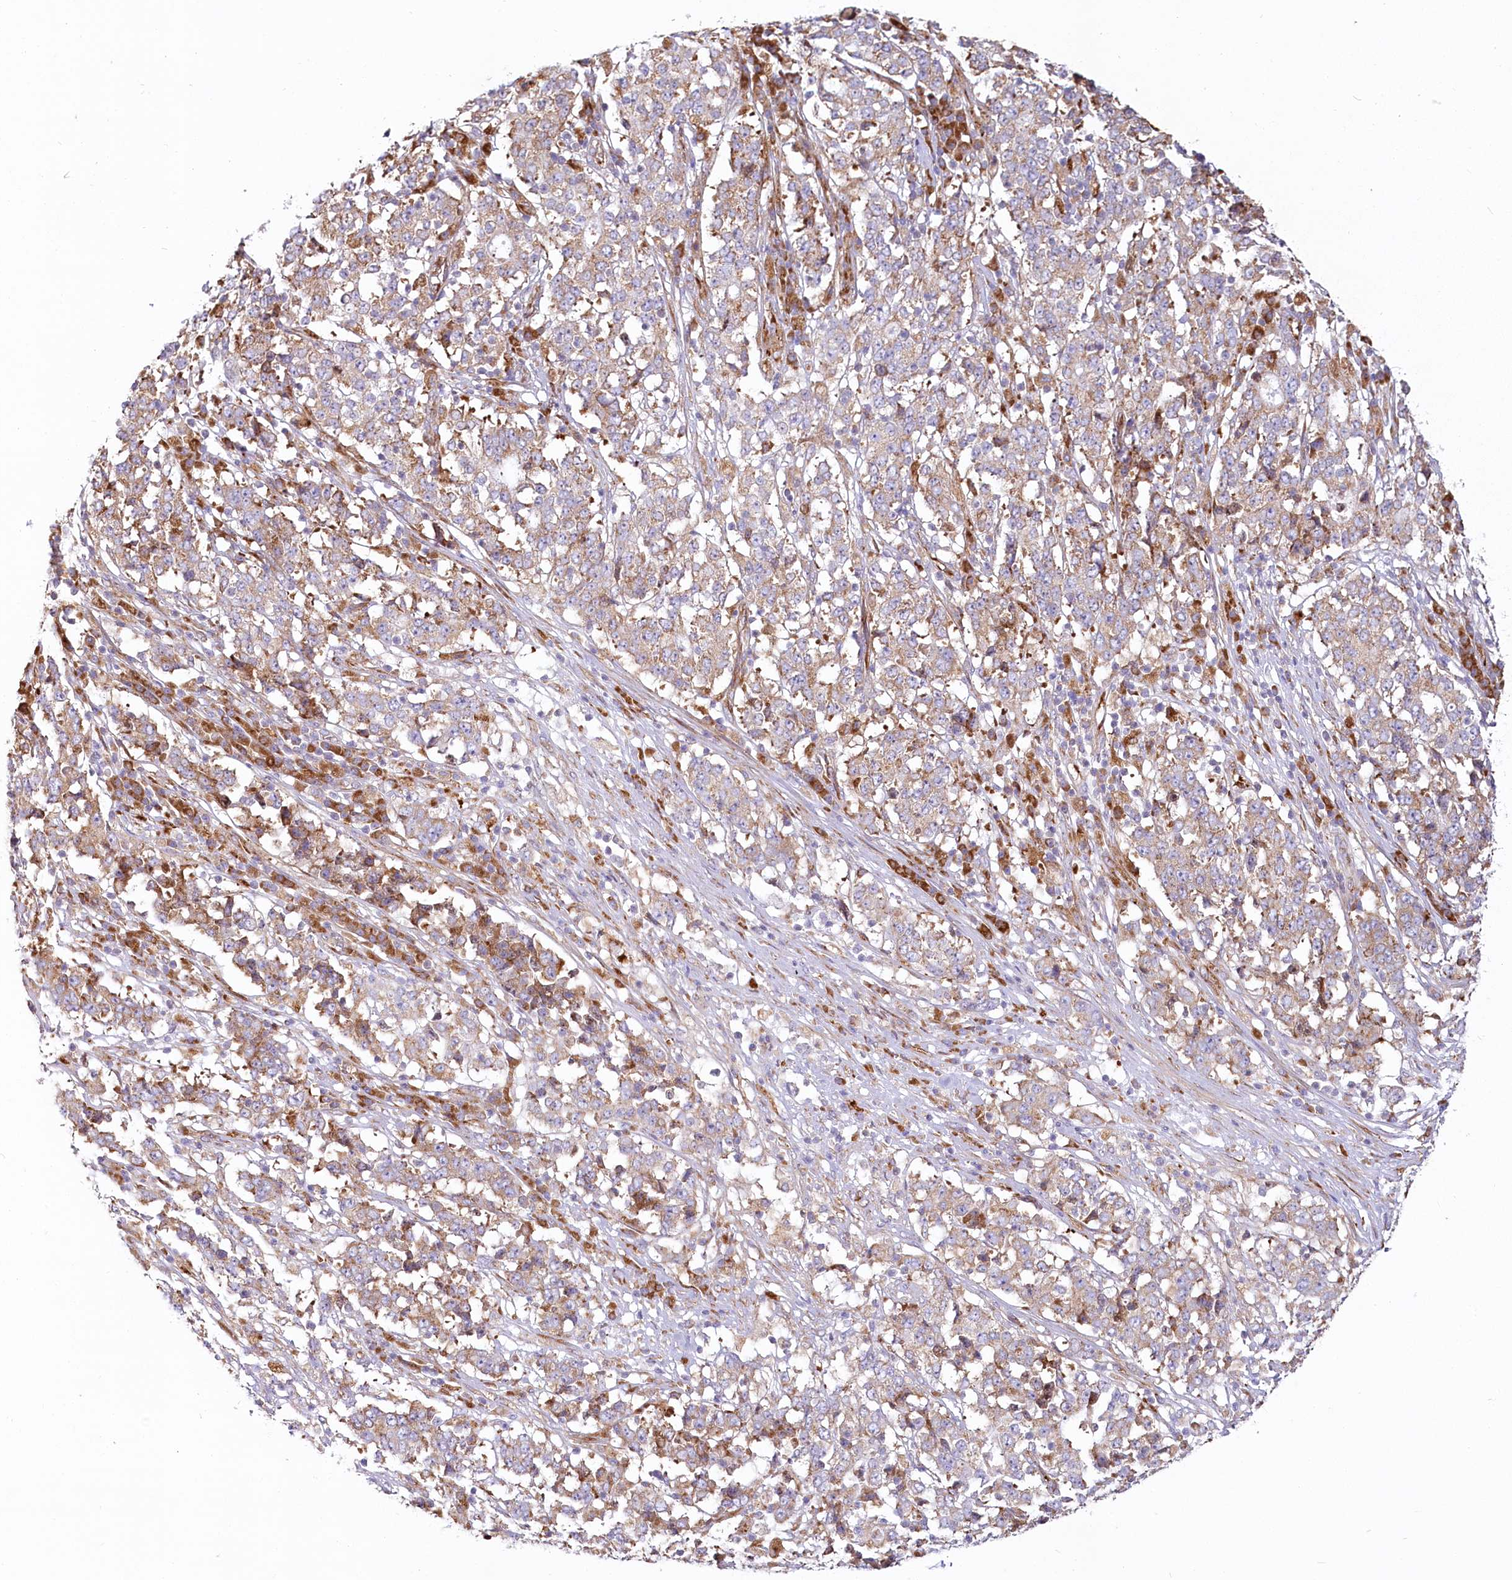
{"staining": {"intensity": "moderate", "quantity": ">75%", "location": "cytoplasmic/membranous"}, "tissue": "stomach cancer", "cell_type": "Tumor cells", "image_type": "cancer", "snomed": [{"axis": "morphology", "description": "Adenocarcinoma, NOS"}, {"axis": "topography", "description": "Stomach"}], "caption": "Human stomach cancer (adenocarcinoma) stained with a protein marker demonstrates moderate staining in tumor cells.", "gene": "HARS2", "patient": {"sex": "male", "age": 59}}